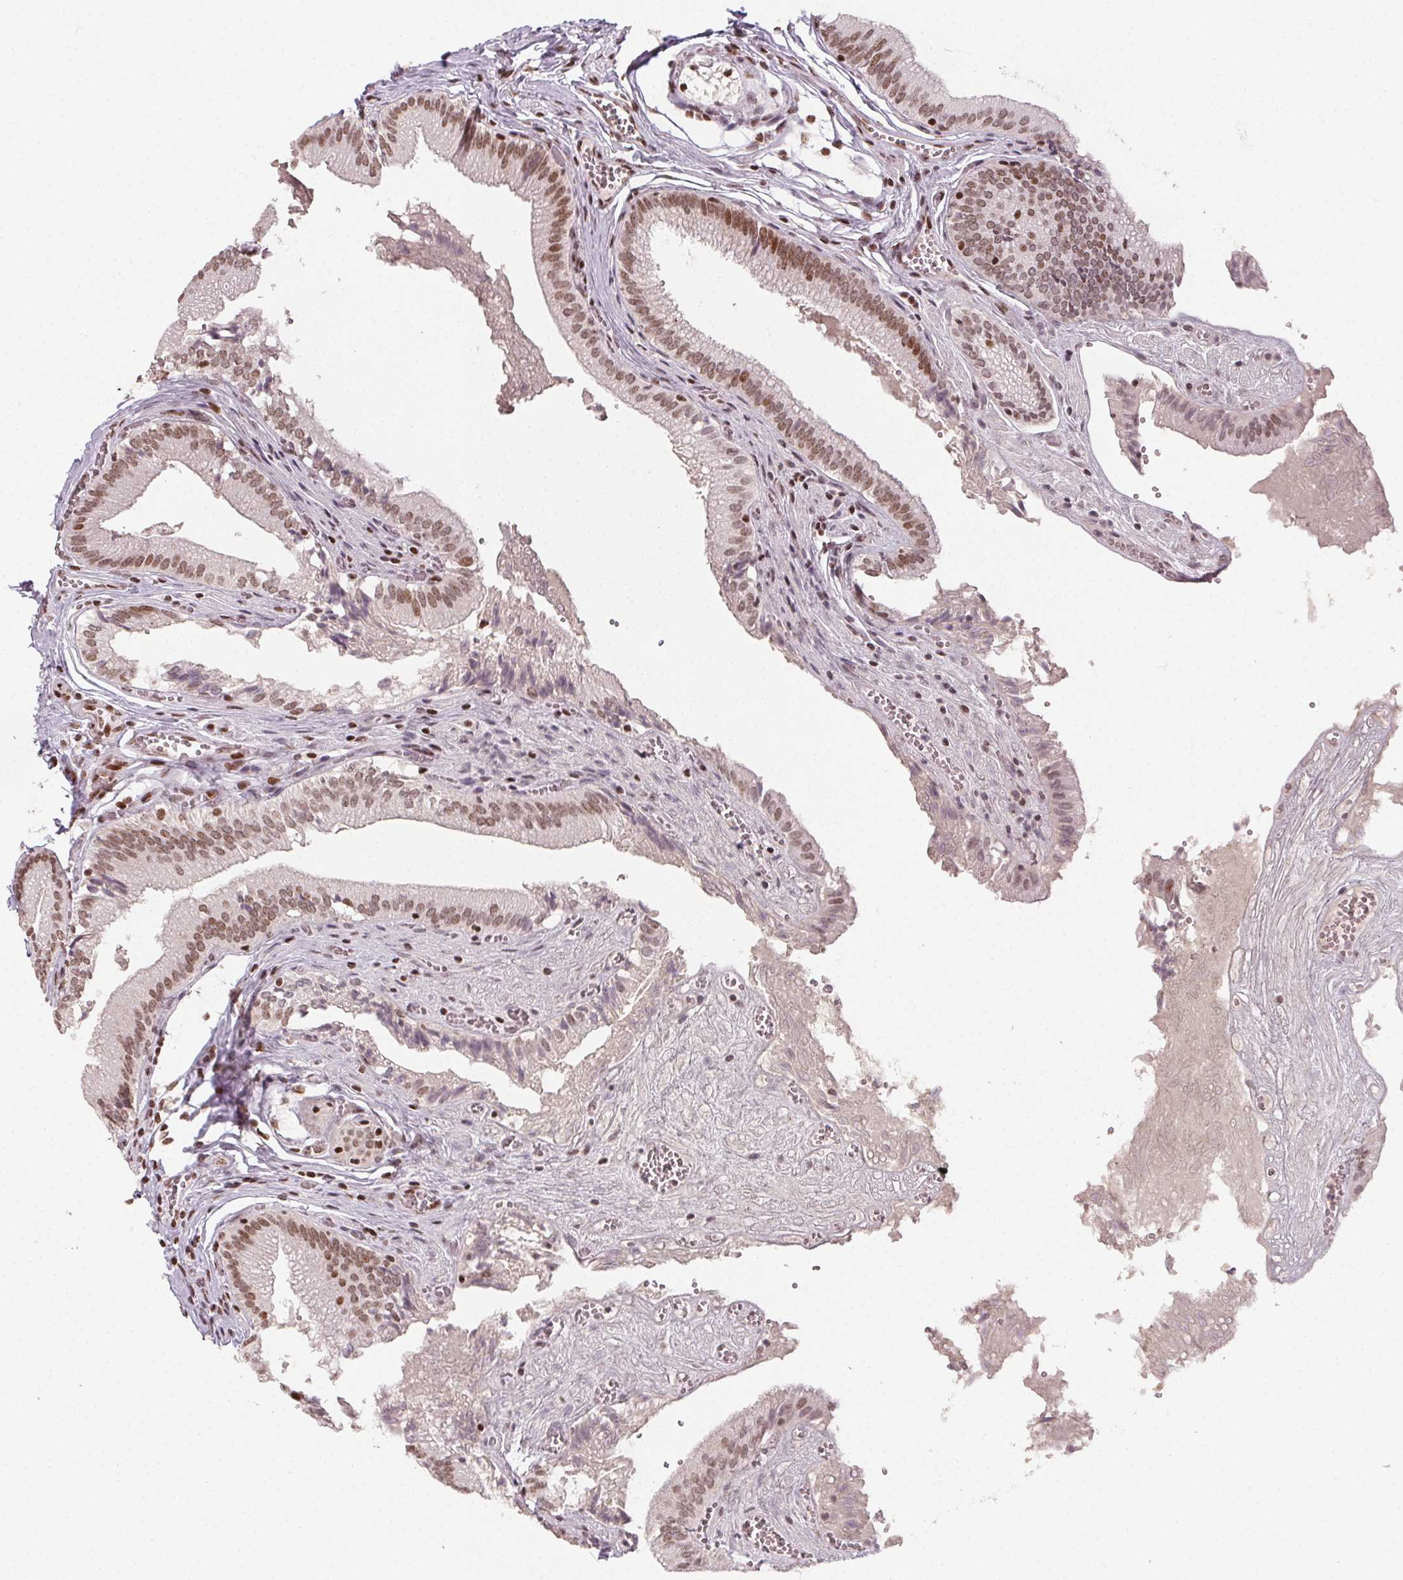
{"staining": {"intensity": "moderate", "quantity": ">75%", "location": "nuclear"}, "tissue": "gallbladder", "cell_type": "Glandular cells", "image_type": "normal", "snomed": [{"axis": "morphology", "description": "Normal tissue, NOS"}, {"axis": "topography", "description": "Gallbladder"}, {"axis": "topography", "description": "Peripheral nerve tissue"}], "caption": "Moderate nuclear protein expression is identified in approximately >75% of glandular cells in gallbladder. The staining was performed using DAB to visualize the protein expression in brown, while the nuclei were stained in blue with hematoxylin (Magnification: 20x).", "gene": "KMT2A", "patient": {"sex": "male", "age": 17}}